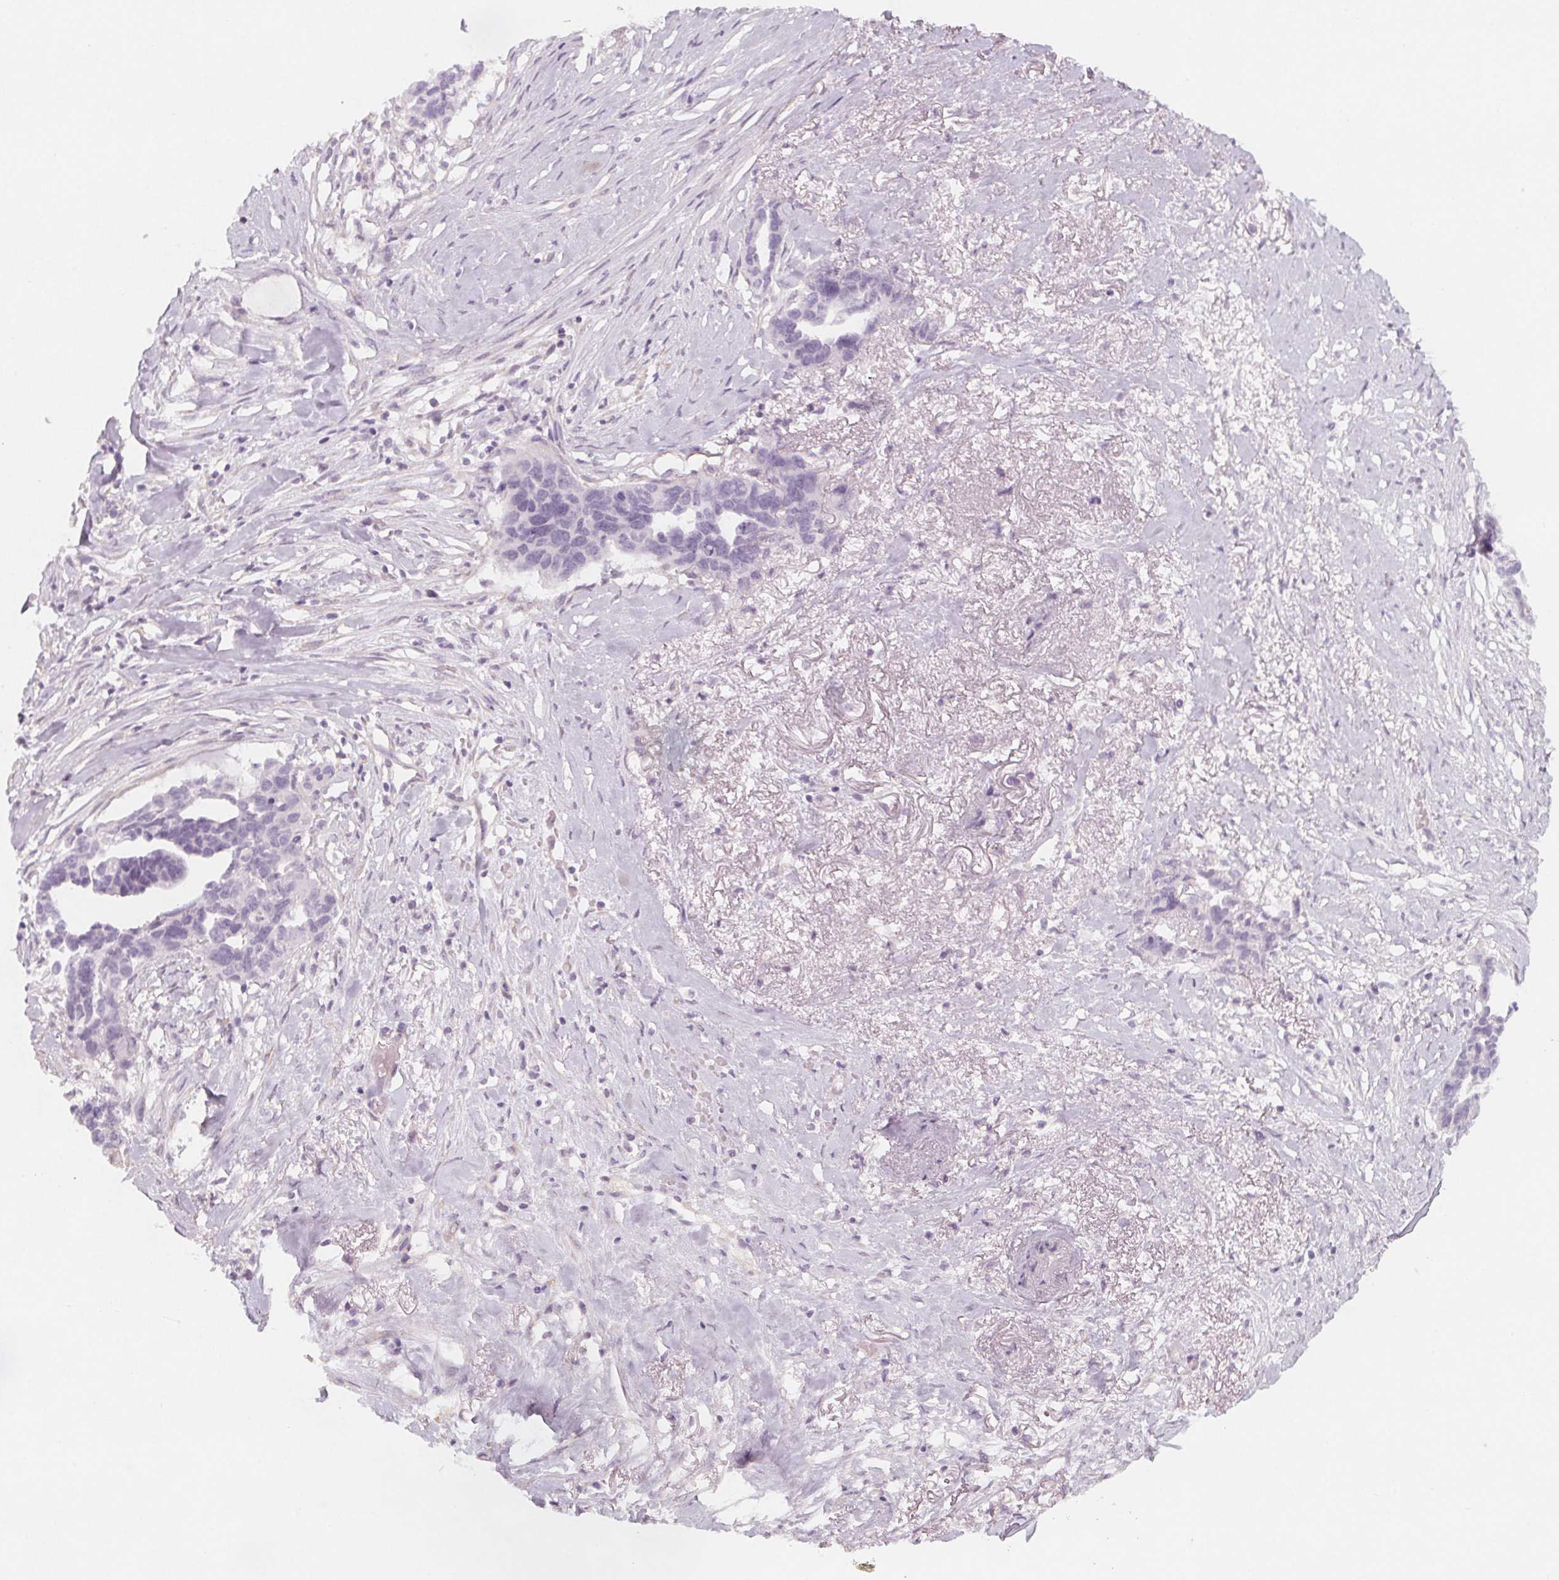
{"staining": {"intensity": "negative", "quantity": "none", "location": "none"}, "tissue": "ovarian cancer", "cell_type": "Tumor cells", "image_type": "cancer", "snomed": [{"axis": "morphology", "description": "Cystadenocarcinoma, serous, NOS"}, {"axis": "topography", "description": "Ovary"}], "caption": "This is an IHC image of ovarian cancer (serous cystadenocarcinoma). There is no positivity in tumor cells.", "gene": "MAP1A", "patient": {"sex": "female", "age": 69}}